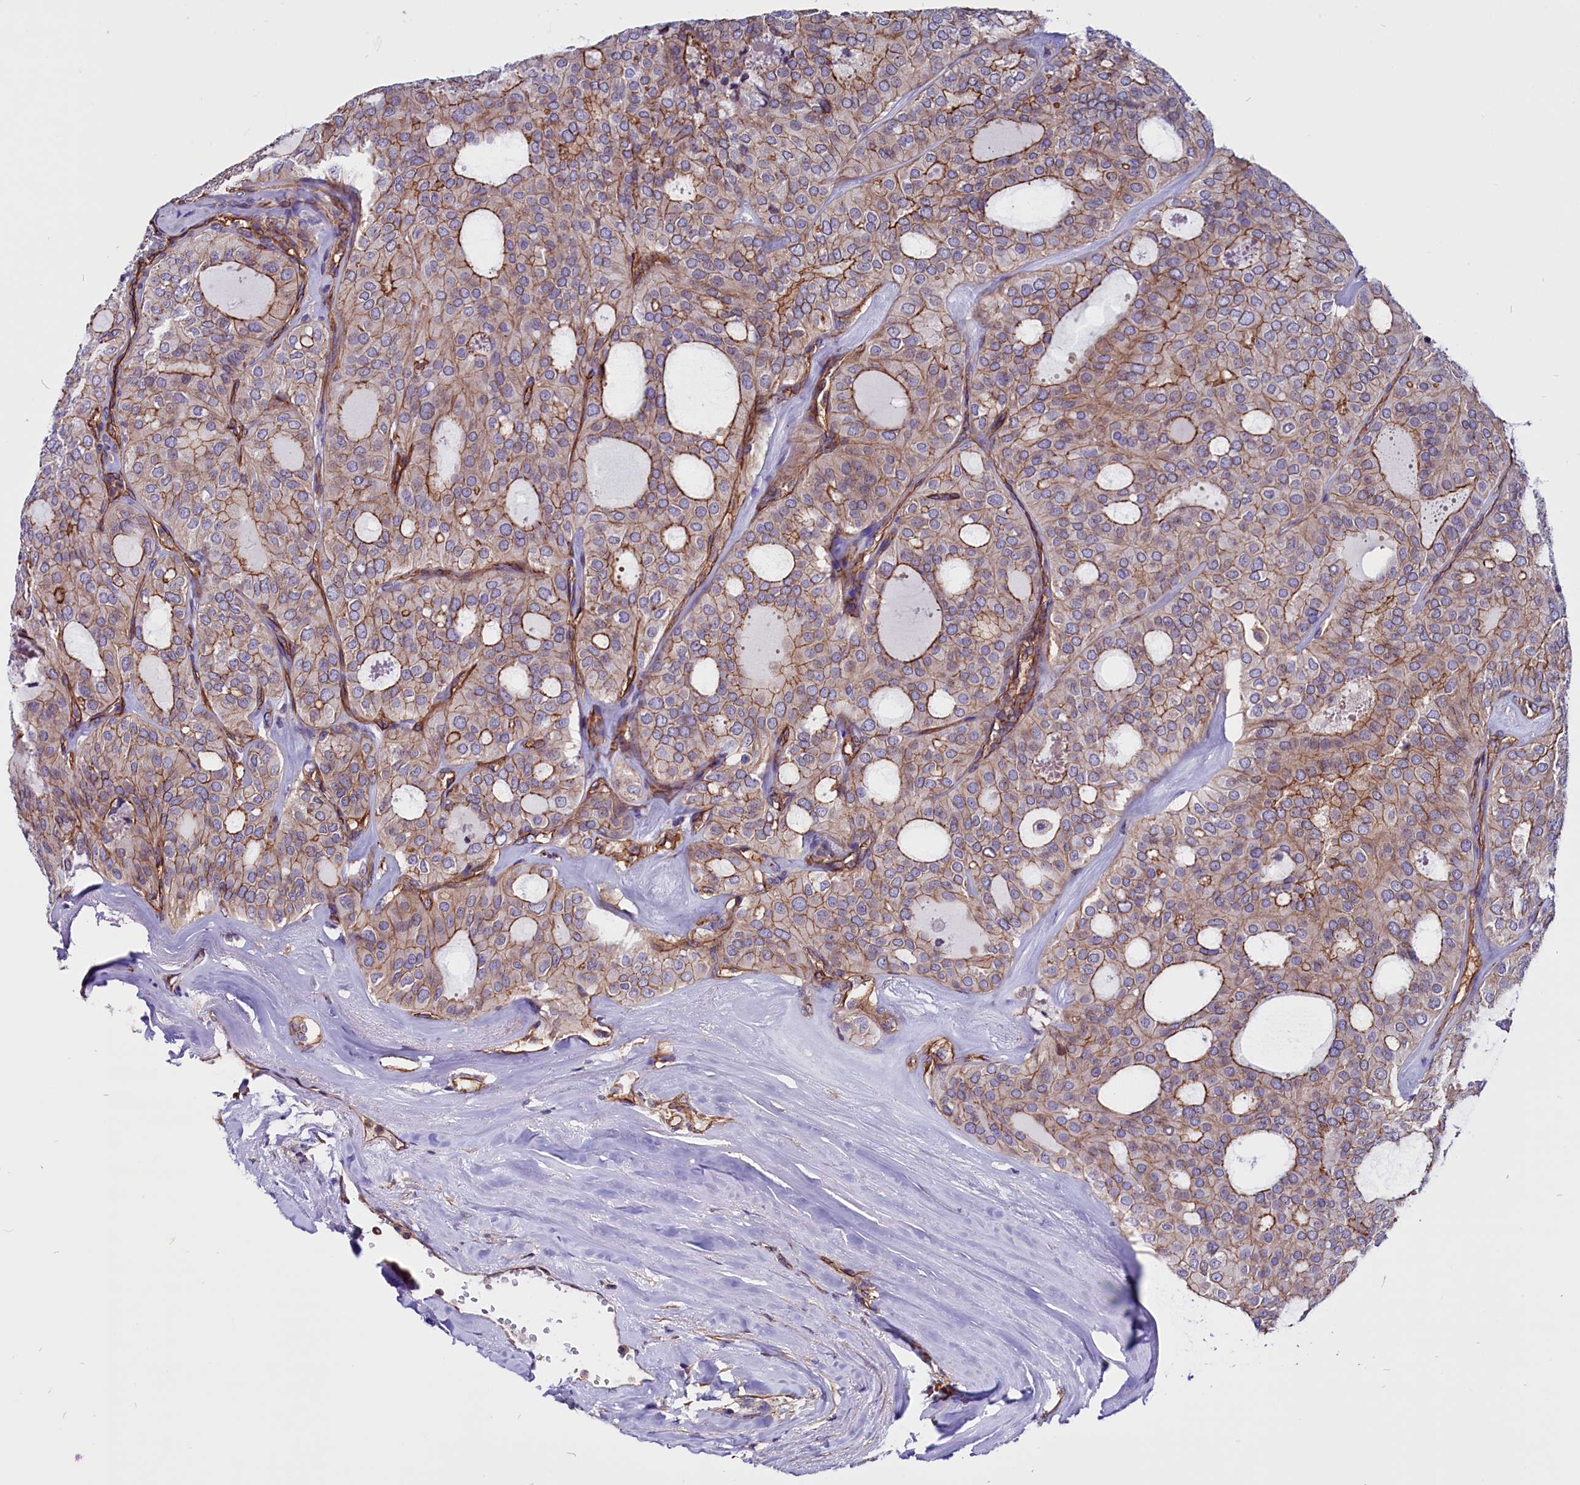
{"staining": {"intensity": "moderate", "quantity": "25%-75%", "location": "cytoplasmic/membranous"}, "tissue": "thyroid cancer", "cell_type": "Tumor cells", "image_type": "cancer", "snomed": [{"axis": "morphology", "description": "Follicular adenoma carcinoma, NOS"}, {"axis": "topography", "description": "Thyroid gland"}], "caption": "Moderate cytoplasmic/membranous protein positivity is seen in about 25%-75% of tumor cells in follicular adenoma carcinoma (thyroid).", "gene": "ZNF749", "patient": {"sex": "male", "age": 75}}